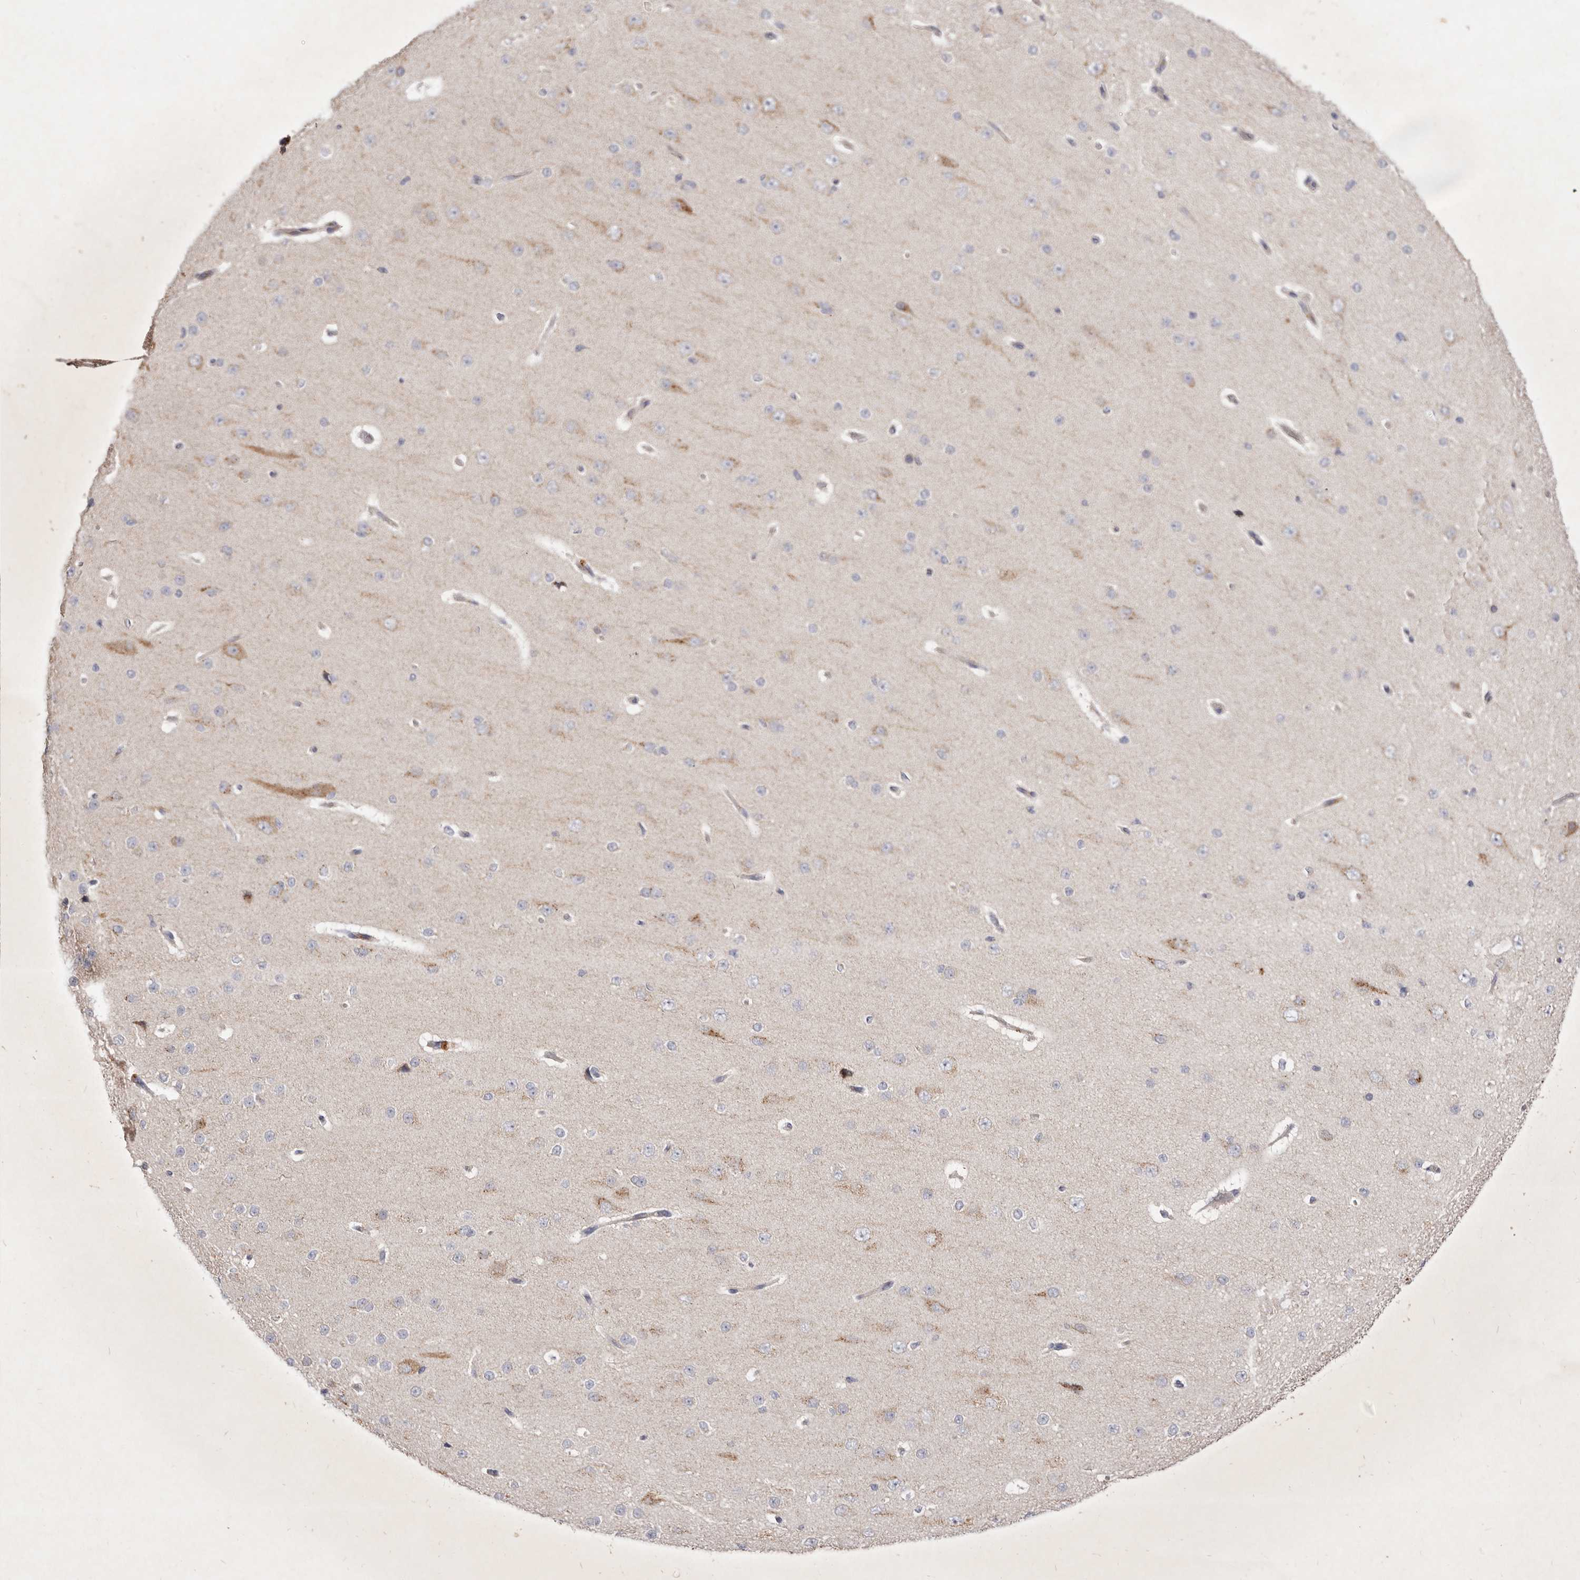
{"staining": {"intensity": "weak", "quantity": ">75%", "location": "cytoplasmic/membranous"}, "tissue": "cerebral cortex", "cell_type": "Endothelial cells", "image_type": "normal", "snomed": [{"axis": "morphology", "description": "Normal tissue, NOS"}, {"axis": "morphology", "description": "Developmental malformation"}, {"axis": "topography", "description": "Cerebral cortex"}], "caption": "Immunohistochemistry (IHC) of unremarkable human cerebral cortex shows low levels of weak cytoplasmic/membranous staining in approximately >75% of endothelial cells.", "gene": "USP24", "patient": {"sex": "female", "age": 30}}